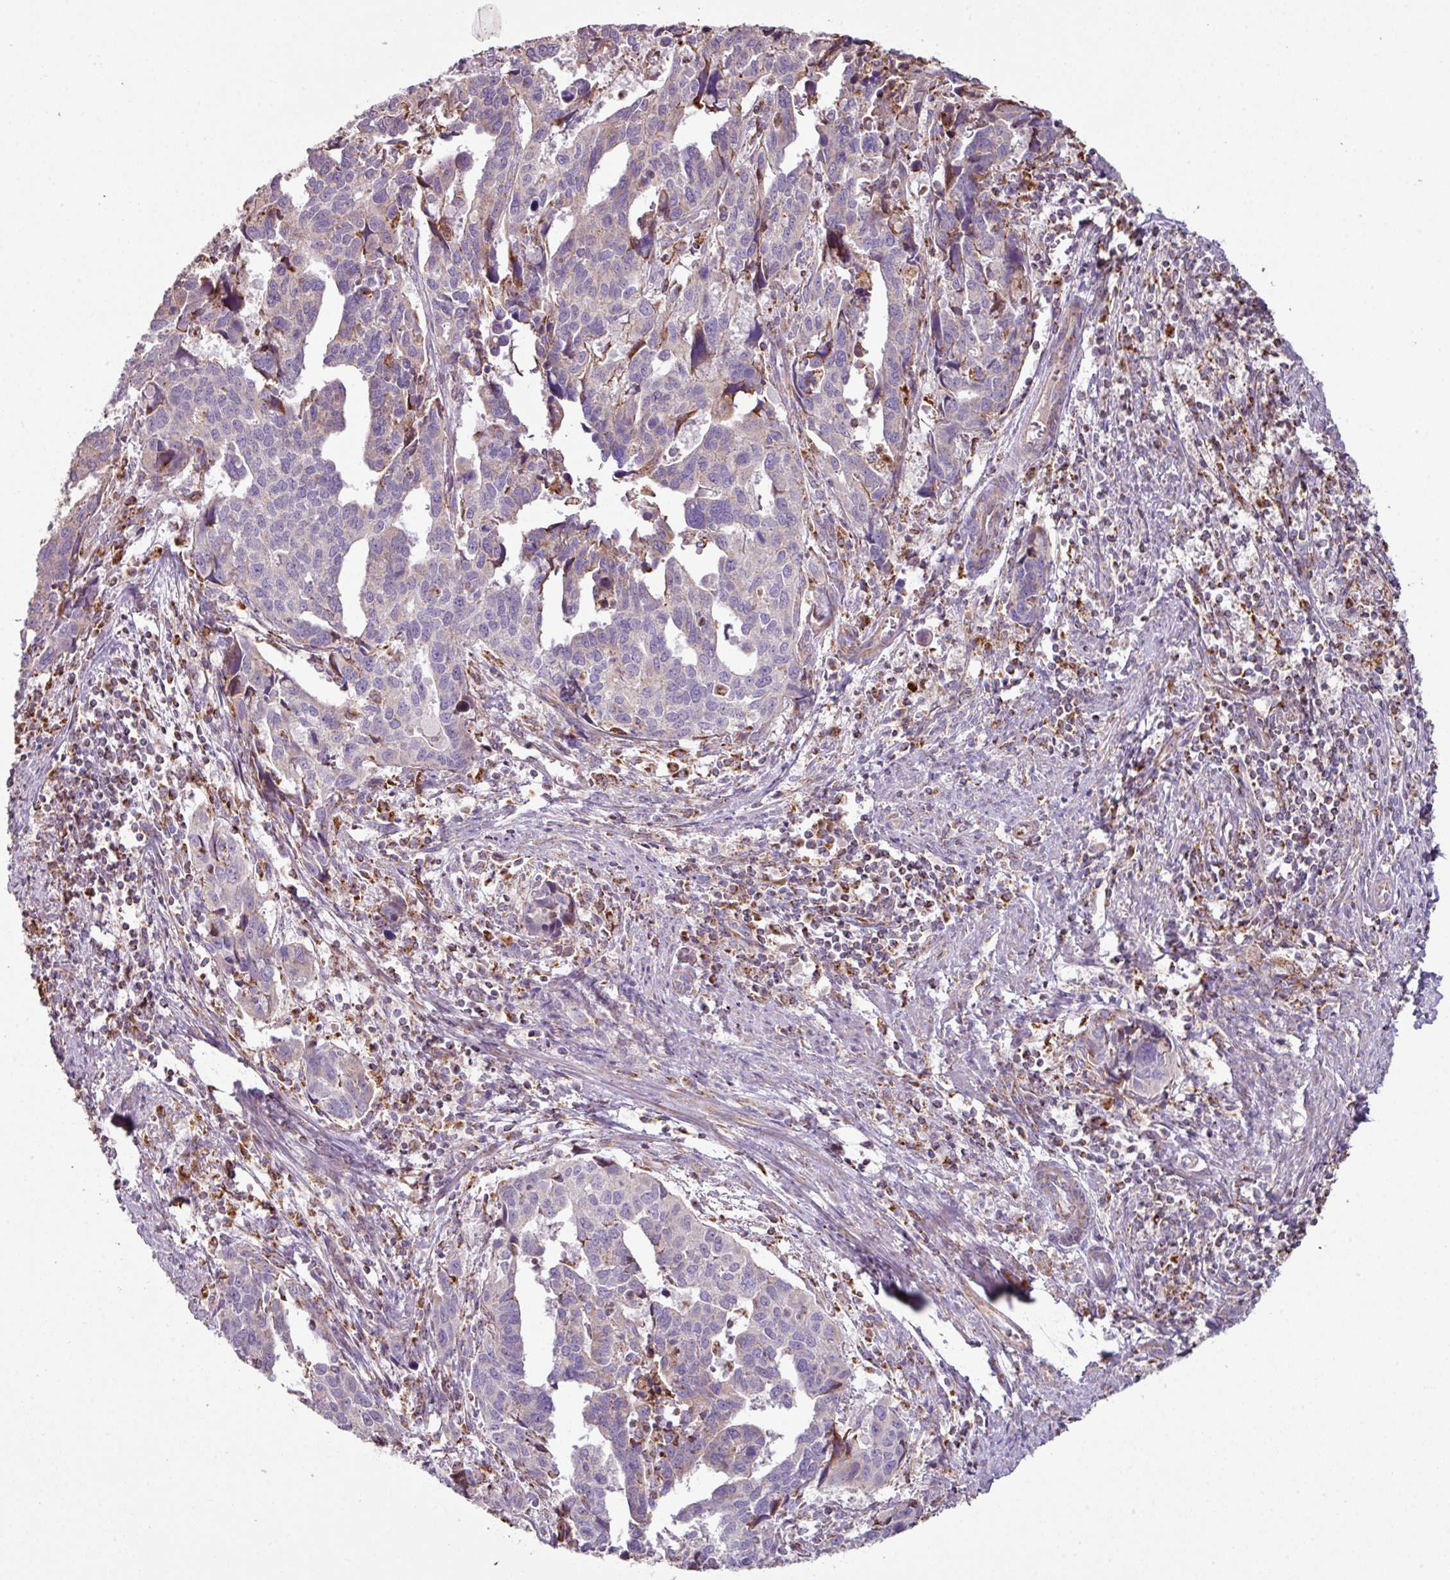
{"staining": {"intensity": "weak", "quantity": "<25%", "location": "cytoplasmic/membranous"}, "tissue": "endometrial cancer", "cell_type": "Tumor cells", "image_type": "cancer", "snomed": [{"axis": "morphology", "description": "Adenocarcinoma, NOS"}, {"axis": "topography", "description": "Endometrium"}], "caption": "Tumor cells show no significant protein expression in endometrial cancer (adenocarcinoma).", "gene": "SQOR", "patient": {"sex": "female", "age": 73}}